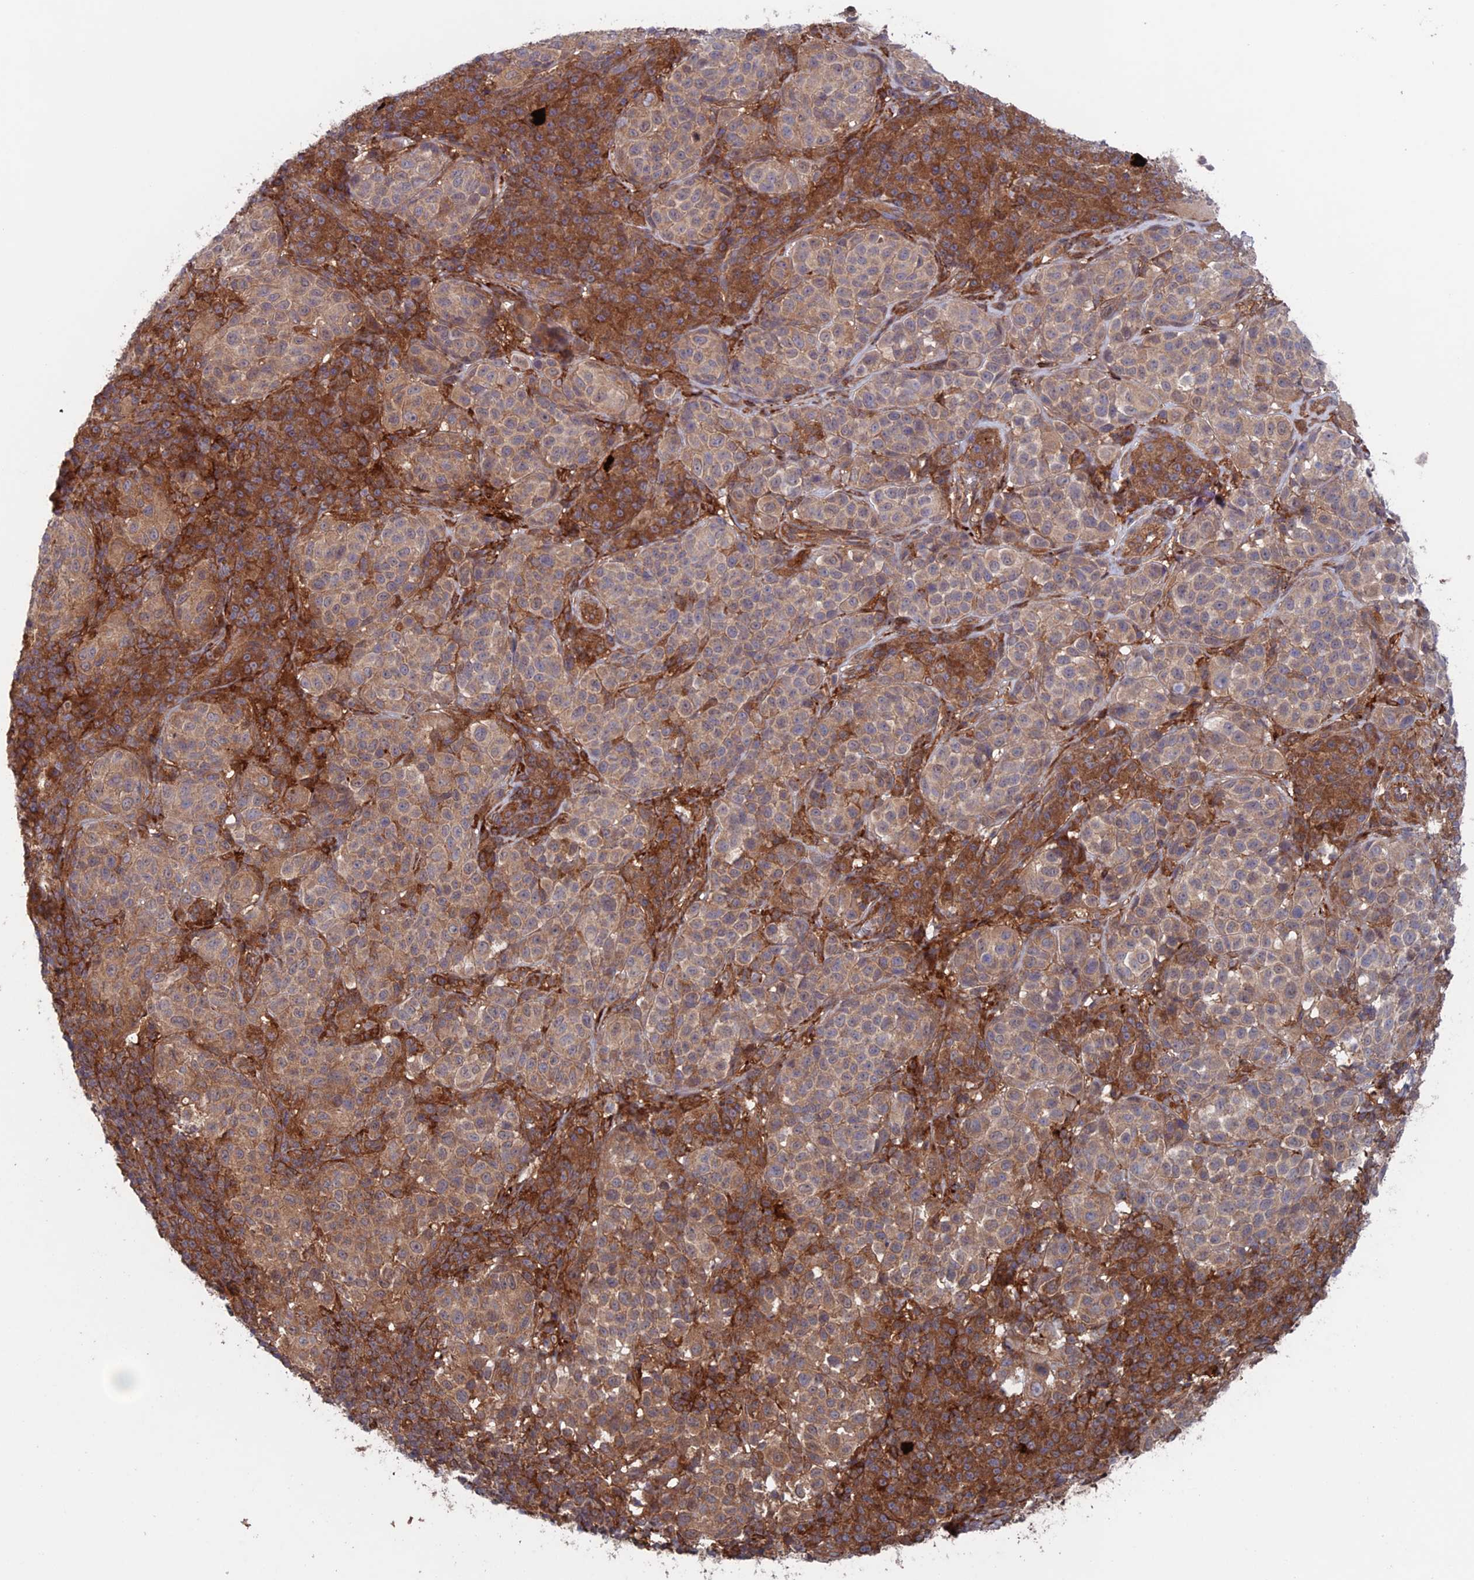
{"staining": {"intensity": "weak", "quantity": ">75%", "location": "cytoplasmic/membranous"}, "tissue": "melanoma", "cell_type": "Tumor cells", "image_type": "cancer", "snomed": [{"axis": "morphology", "description": "Malignant melanoma, NOS"}, {"axis": "topography", "description": "Skin"}], "caption": "DAB (3,3'-diaminobenzidine) immunohistochemical staining of human melanoma demonstrates weak cytoplasmic/membranous protein staining in about >75% of tumor cells.", "gene": "NUDT16L1", "patient": {"sex": "male", "age": 38}}